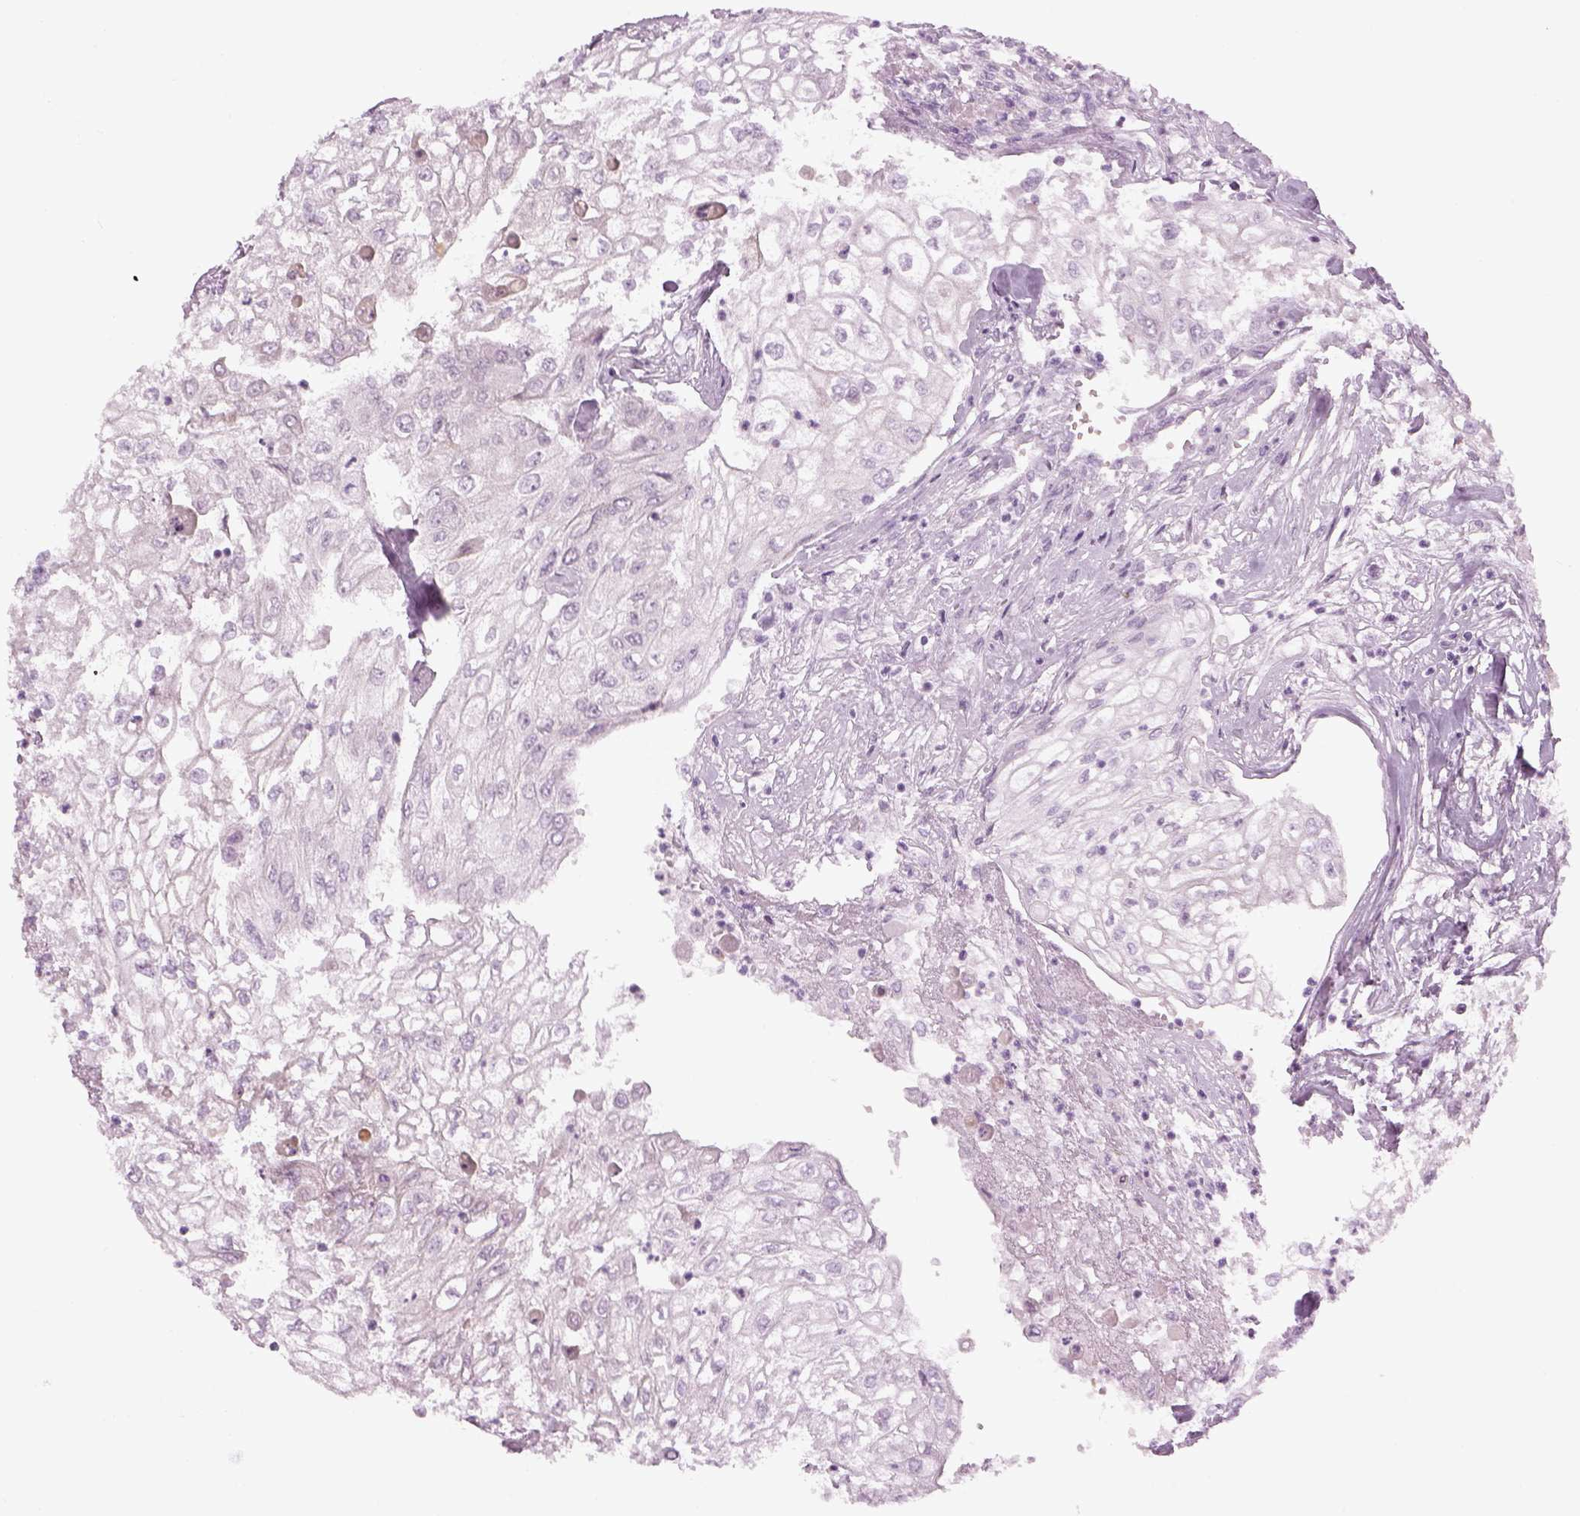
{"staining": {"intensity": "negative", "quantity": "none", "location": "none"}, "tissue": "urothelial cancer", "cell_type": "Tumor cells", "image_type": "cancer", "snomed": [{"axis": "morphology", "description": "Urothelial carcinoma, High grade"}, {"axis": "topography", "description": "Urinary bladder"}], "caption": "An IHC micrograph of urothelial cancer is shown. There is no staining in tumor cells of urothelial cancer.", "gene": "LRRIQ3", "patient": {"sex": "male", "age": 62}}